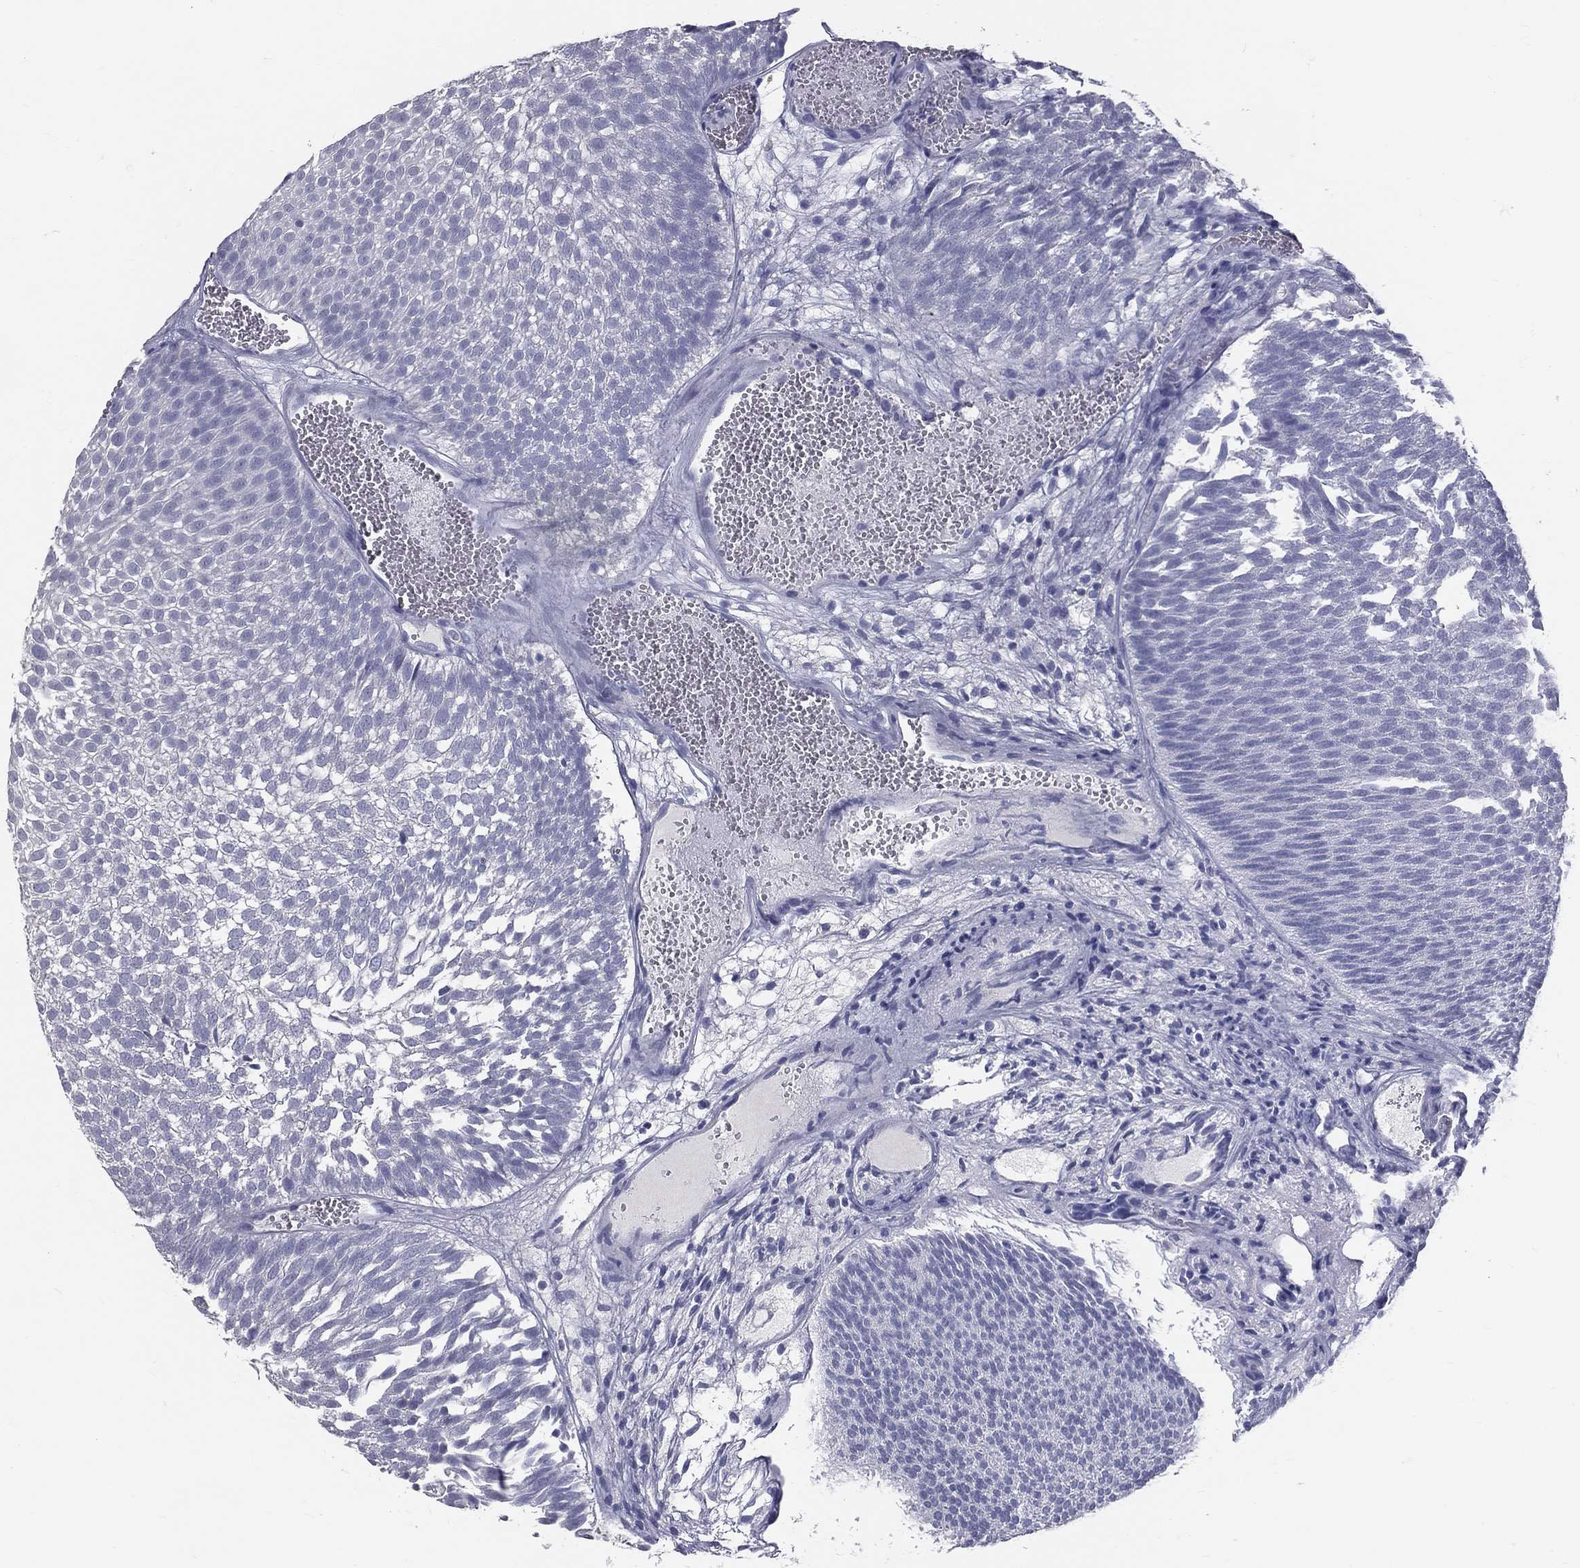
{"staining": {"intensity": "negative", "quantity": "none", "location": "none"}, "tissue": "urothelial cancer", "cell_type": "Tumor cells", "image_type": "cancer", "snomed": [{"axis": "morphology", "description": "Urothelial carcinoma, Low grade"}, {"axis": "topography", "description": "Urinary bladder"}], "caption": "Immunohistochemistry (IHC) histopathology image of neoplastic tissue: low-grade urothelial carcinoma stained with DAB displays no significant protein expression in tumor cells. (Stains: DAB (3,3'-diaminobenzidine) IHC with hematoxylin counter stain, Microscopy: brightfield microscopy at high magnification).", "gene": "TFPI2", "patient": {"sex": "male", "age": 52}}